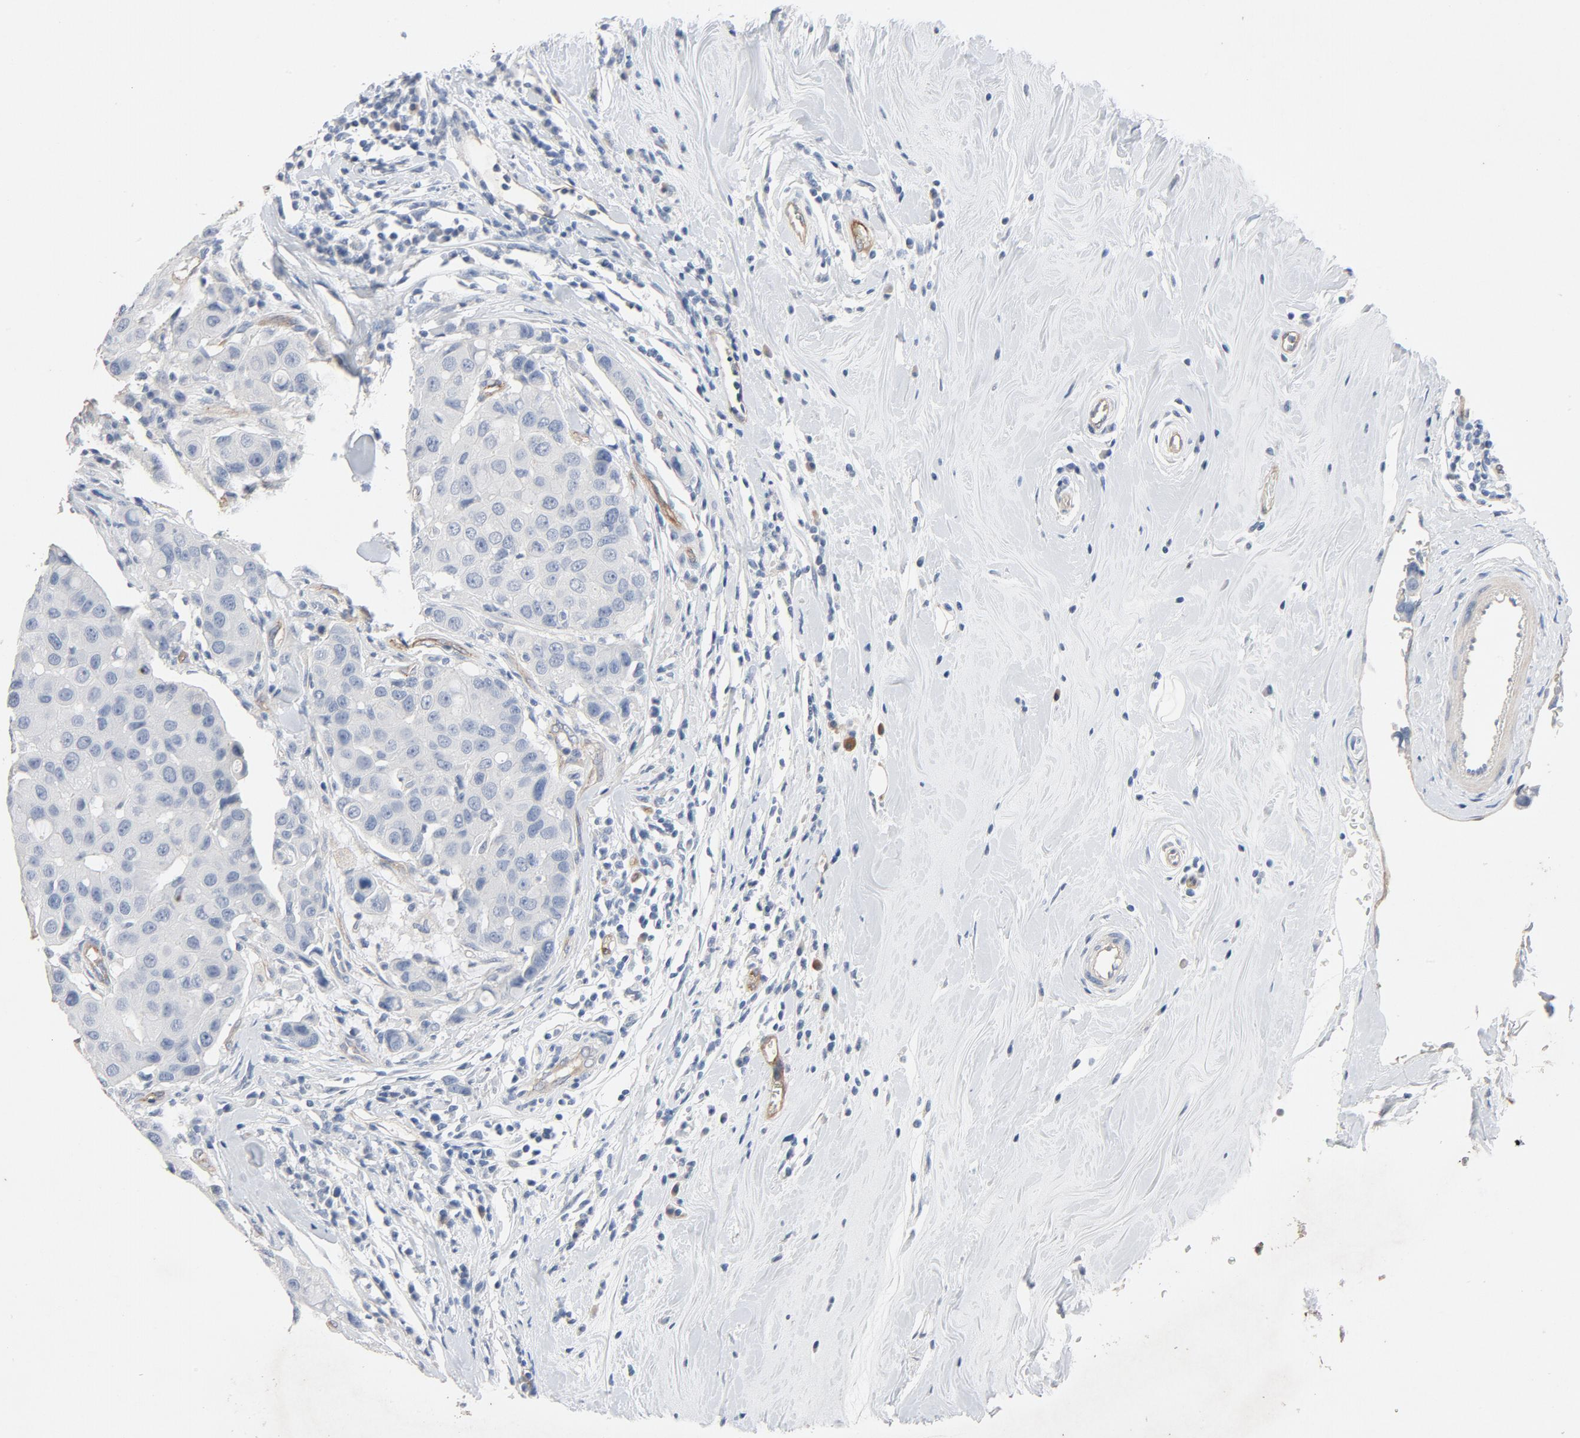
{"staining": {"intensity": "negative", "quantity": "none", "location": "none"}, "tissue": "breast cancer", "cell_type": "Tumor cells", "image_type": "cancer", "snomed": [{"axis": "morphology", "description": "Duct carcinoma"}, {"axis": "topography", "description": "Breast"}], "caption": "Immunohistochemistry (IHC) micrograph of neoplastic tissue: human breast cancer stained with DAB demonstrates no significant protein positivity in tumor cells. (IHC, brightfield microscopy, high magnification).", "gene": "KDR", "patient": {"sex": "female", "age": 27}}